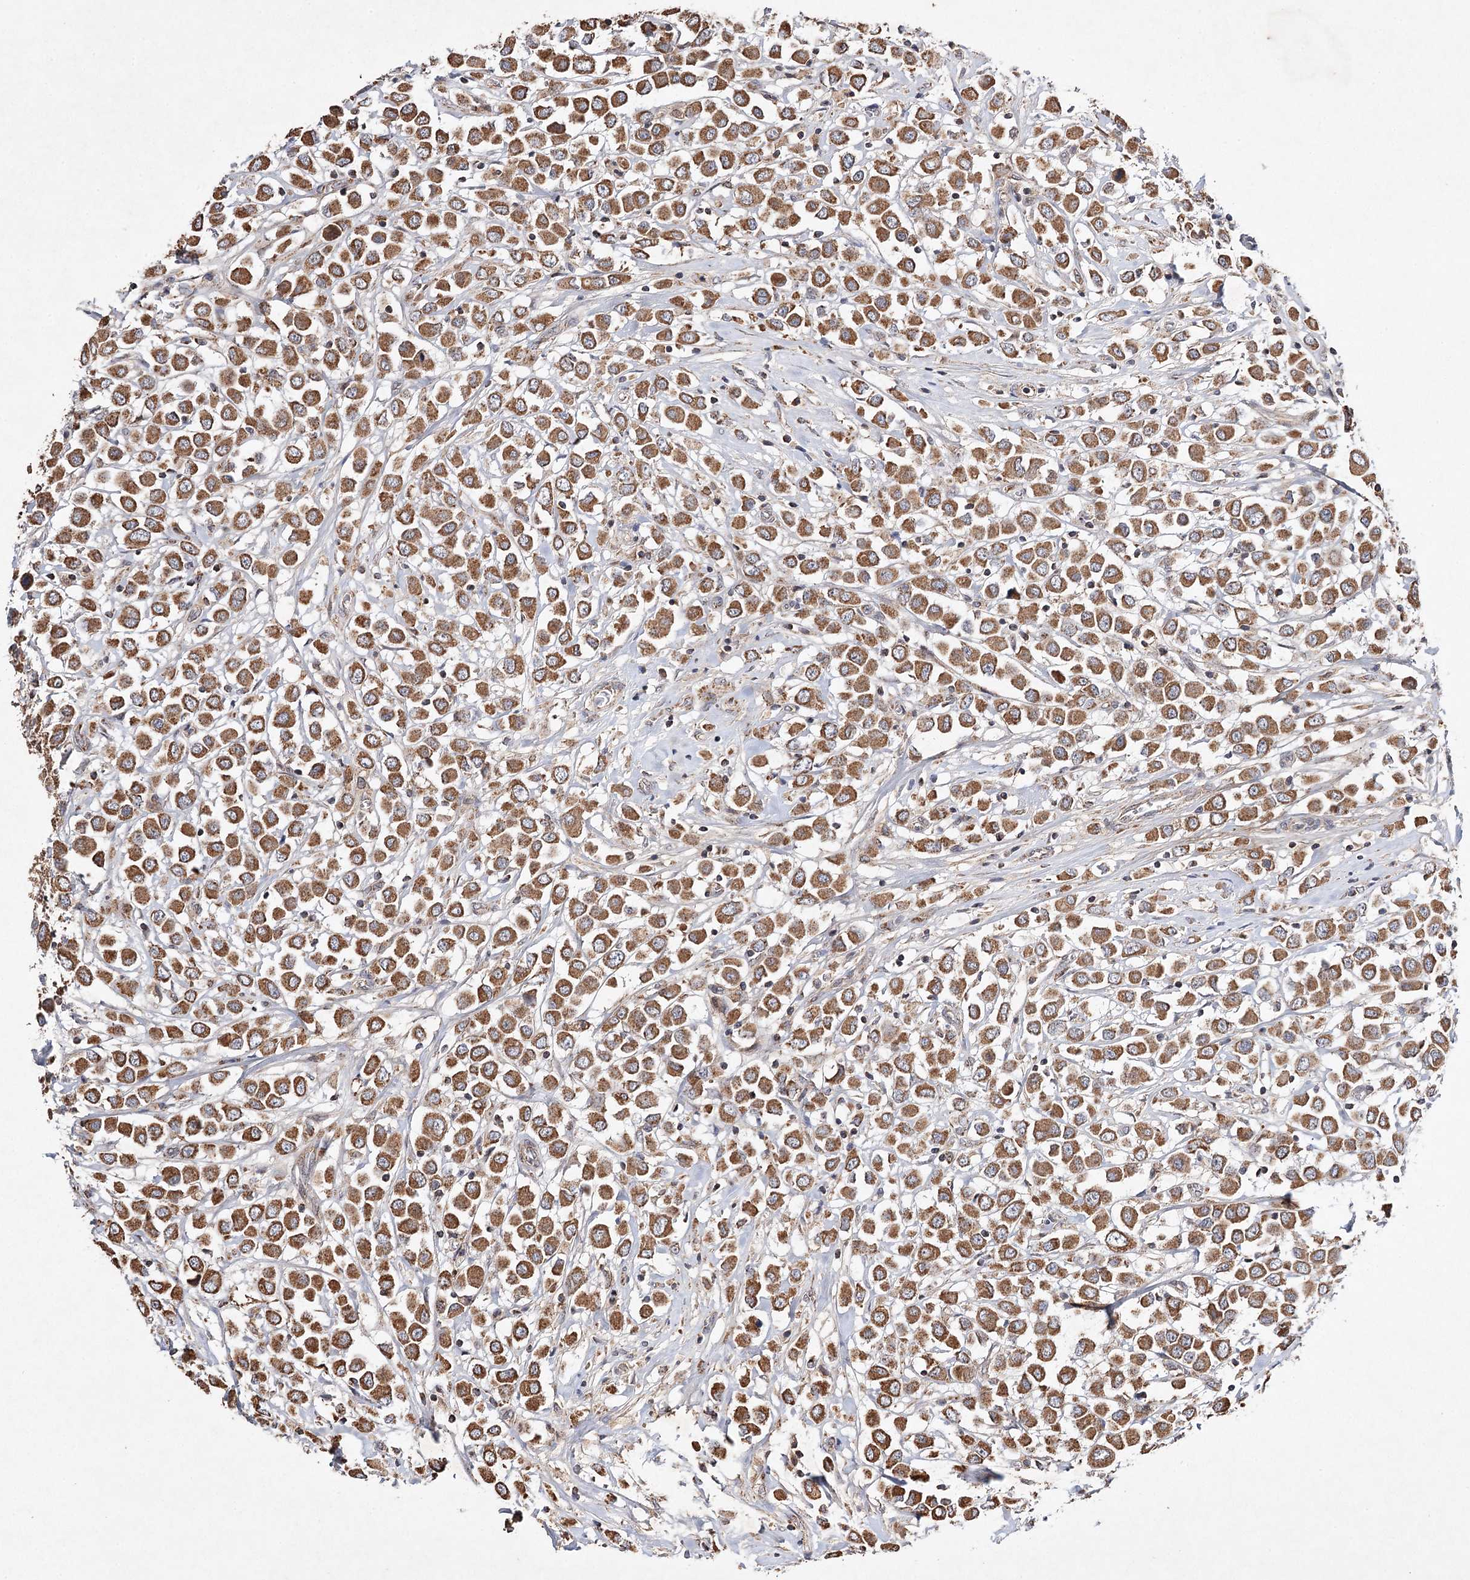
{"staining": {"intensity": "strong", "quantity": ">75%", "location": "cytoplasmic/membranous"}, "tissue": "breast cancer", "cell_type": "Tumor cells", "image_type": "cancer", "snomed": [{"axis": "morphology", "description": "Duct carcinoma"}, {"axis": "topography", "description": "Breast"}], "caption": "A high amount of strong cytoplasmic/membranous positivity is present in approximately >75% of tumor cells in breast cancer (invasive ductal carcinoma) tissue.", "gene": "PIK3CB", "patient": {"sex": "female", "age": 61}}